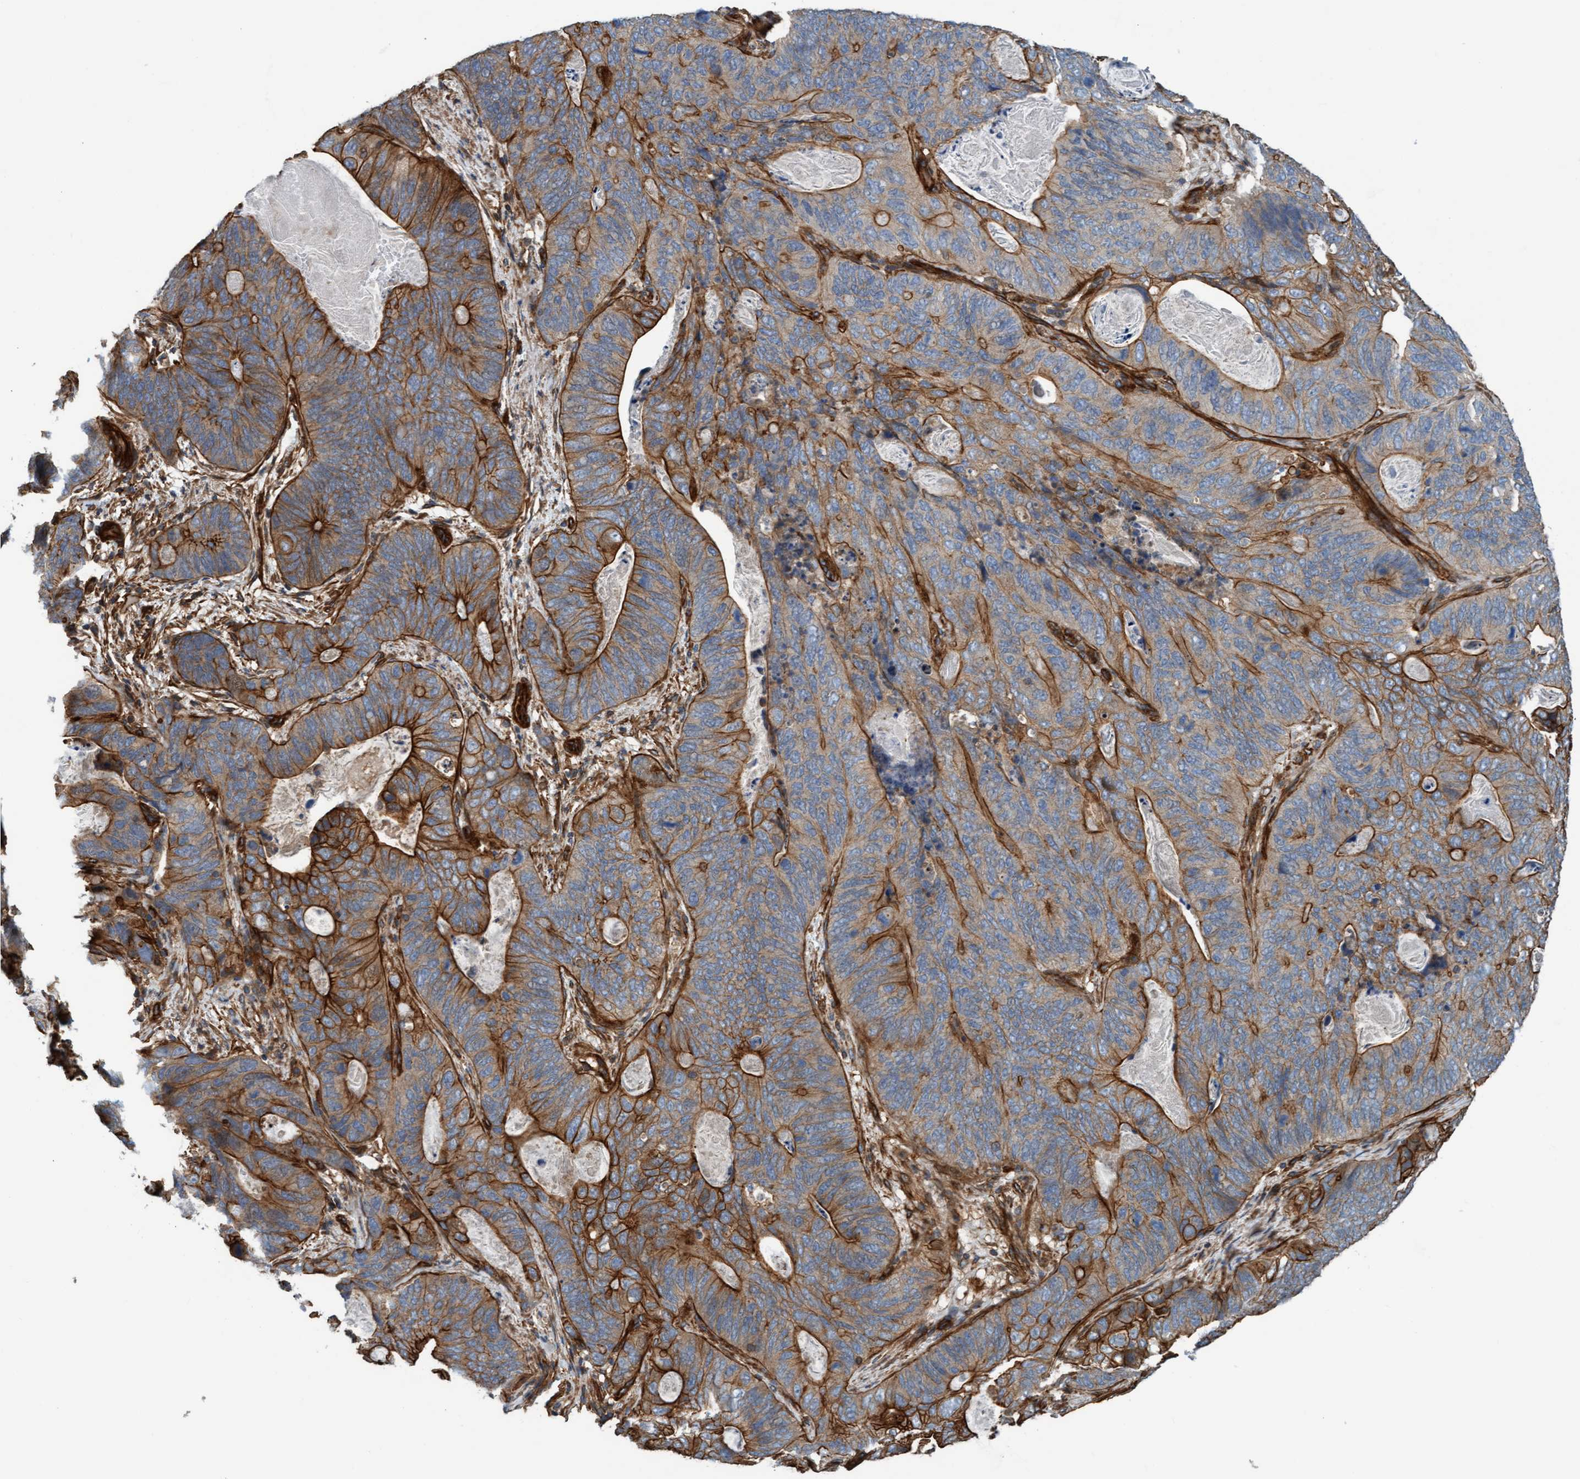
{"staining": {"intensity": "strong", "quantity": ">75%", "location": "cytoplasmic/membranous"}, "tissue": "stomach cancer", "cell_type": "Tumor cells", "image_type": "cancer", "snomed": [{"axis": "morphology", "description": "Normal tissue, NOS"}, {"axis": "morphology", "description": "Adenocarcinoma, NOS"}, {"axis": "topography", "description": "Stomach"}], "caption": "Immunohistochemistry (IHC) micrograph of human stomach cancer (adenocarcinoma) stained for a protein (brown), which exhibits high levels of strong cytoplasmic/membranous expression in about >75% of tumor cells.", "gene": "STXBP4", "patient": {"sex": "female", "age": 89}}